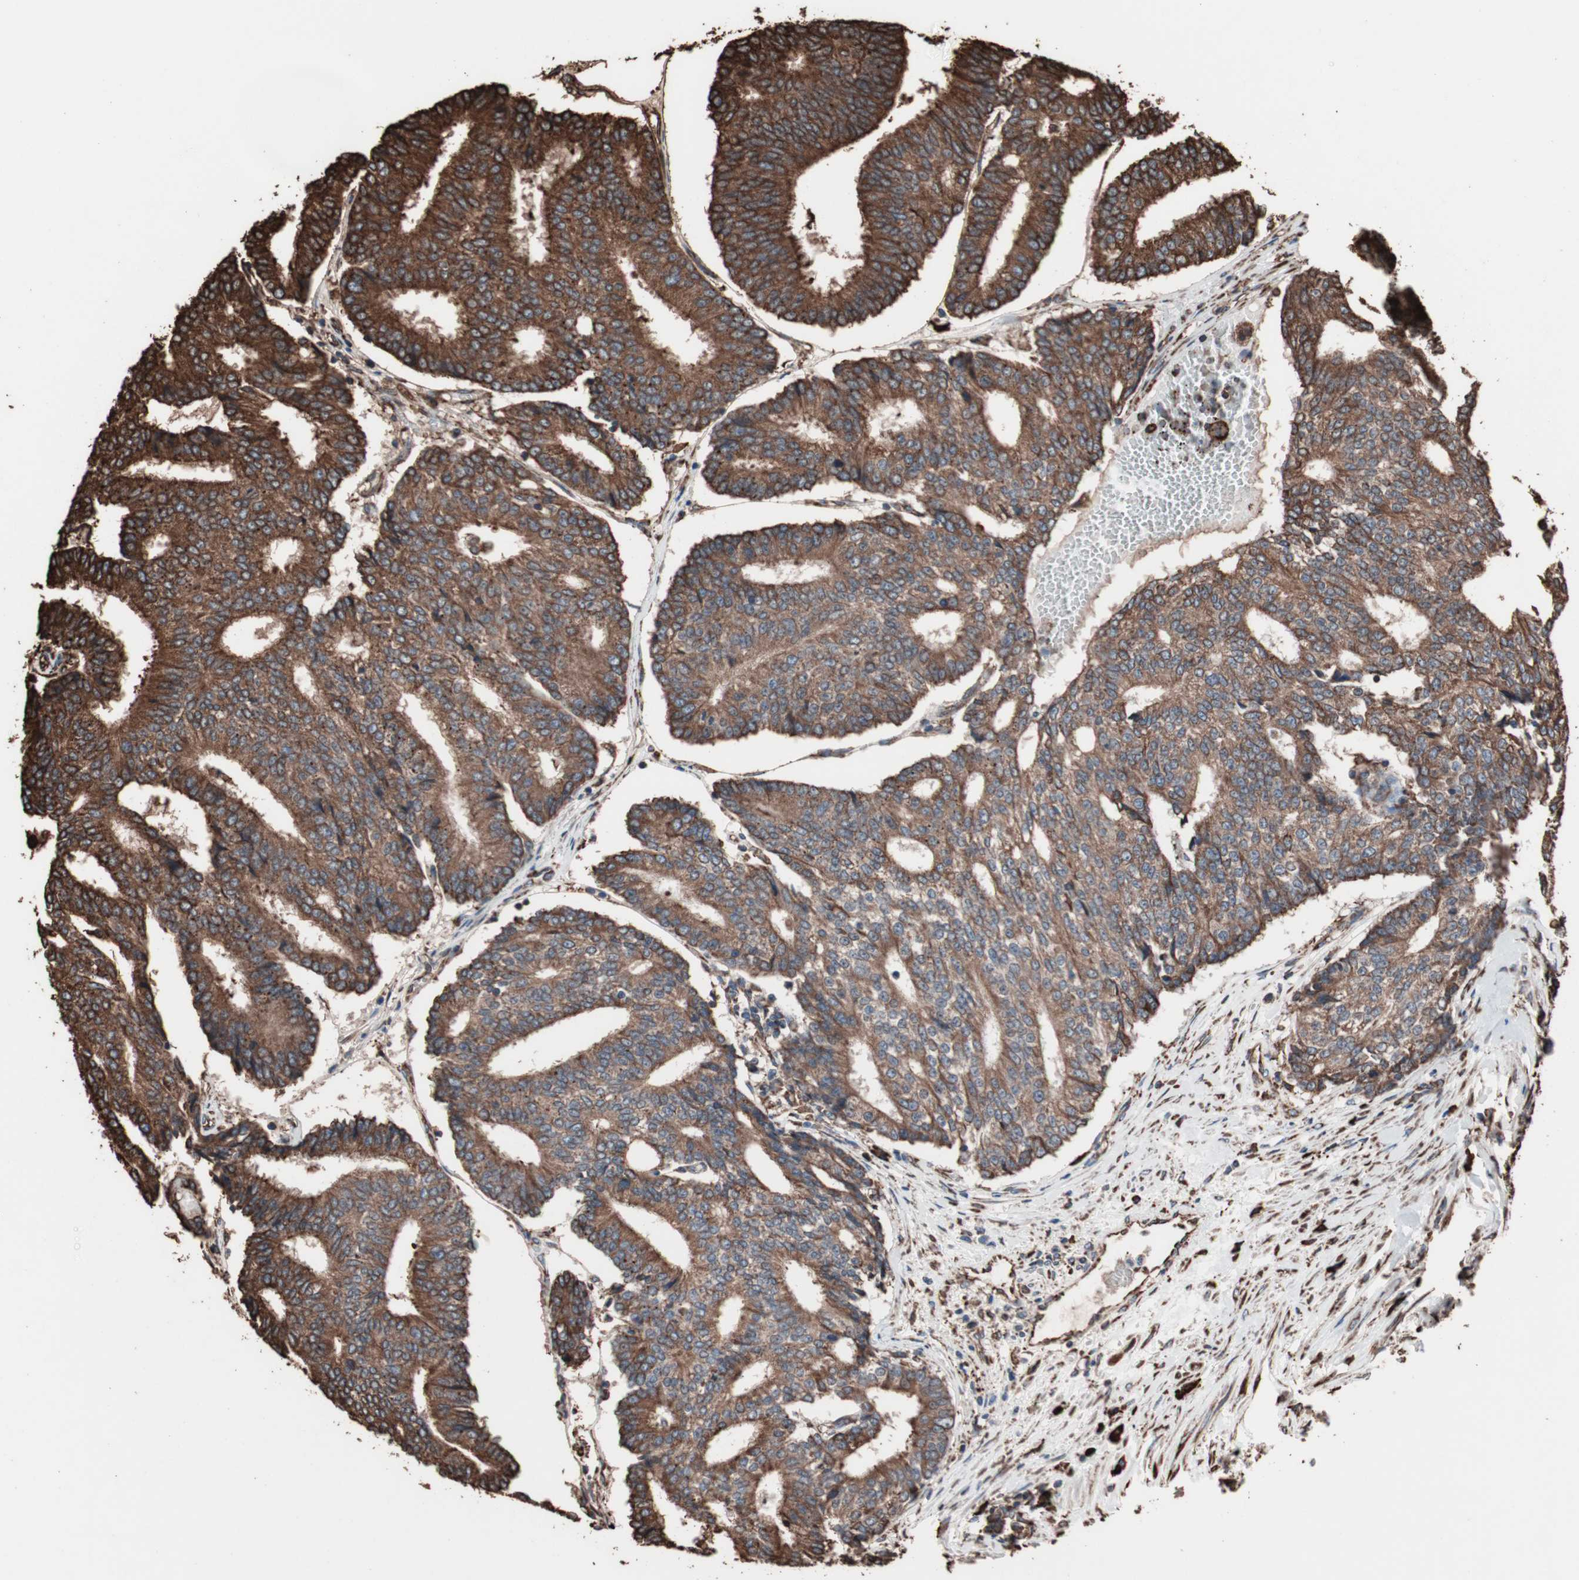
{"staining": {"intensity": "strong", "quantity": ">75%", "location": "cytoplasmic/membranous"}, "tissue": "prostate cancer", "cell_type": "Tumor cells", "image_type": "cancer", "snomed": [{"axis": "morphology", "description": "Adenocarcinoma, High grade"}, {"axis": "topography", "description": "Prostate"}], "caption": "Tumor cells reveal strong cytoplasmic/membranous staining in approximately >75% of cells in prostate cancer.", "gene": "HSP90B1", "patient": {"sex": "male", "age": 55}}